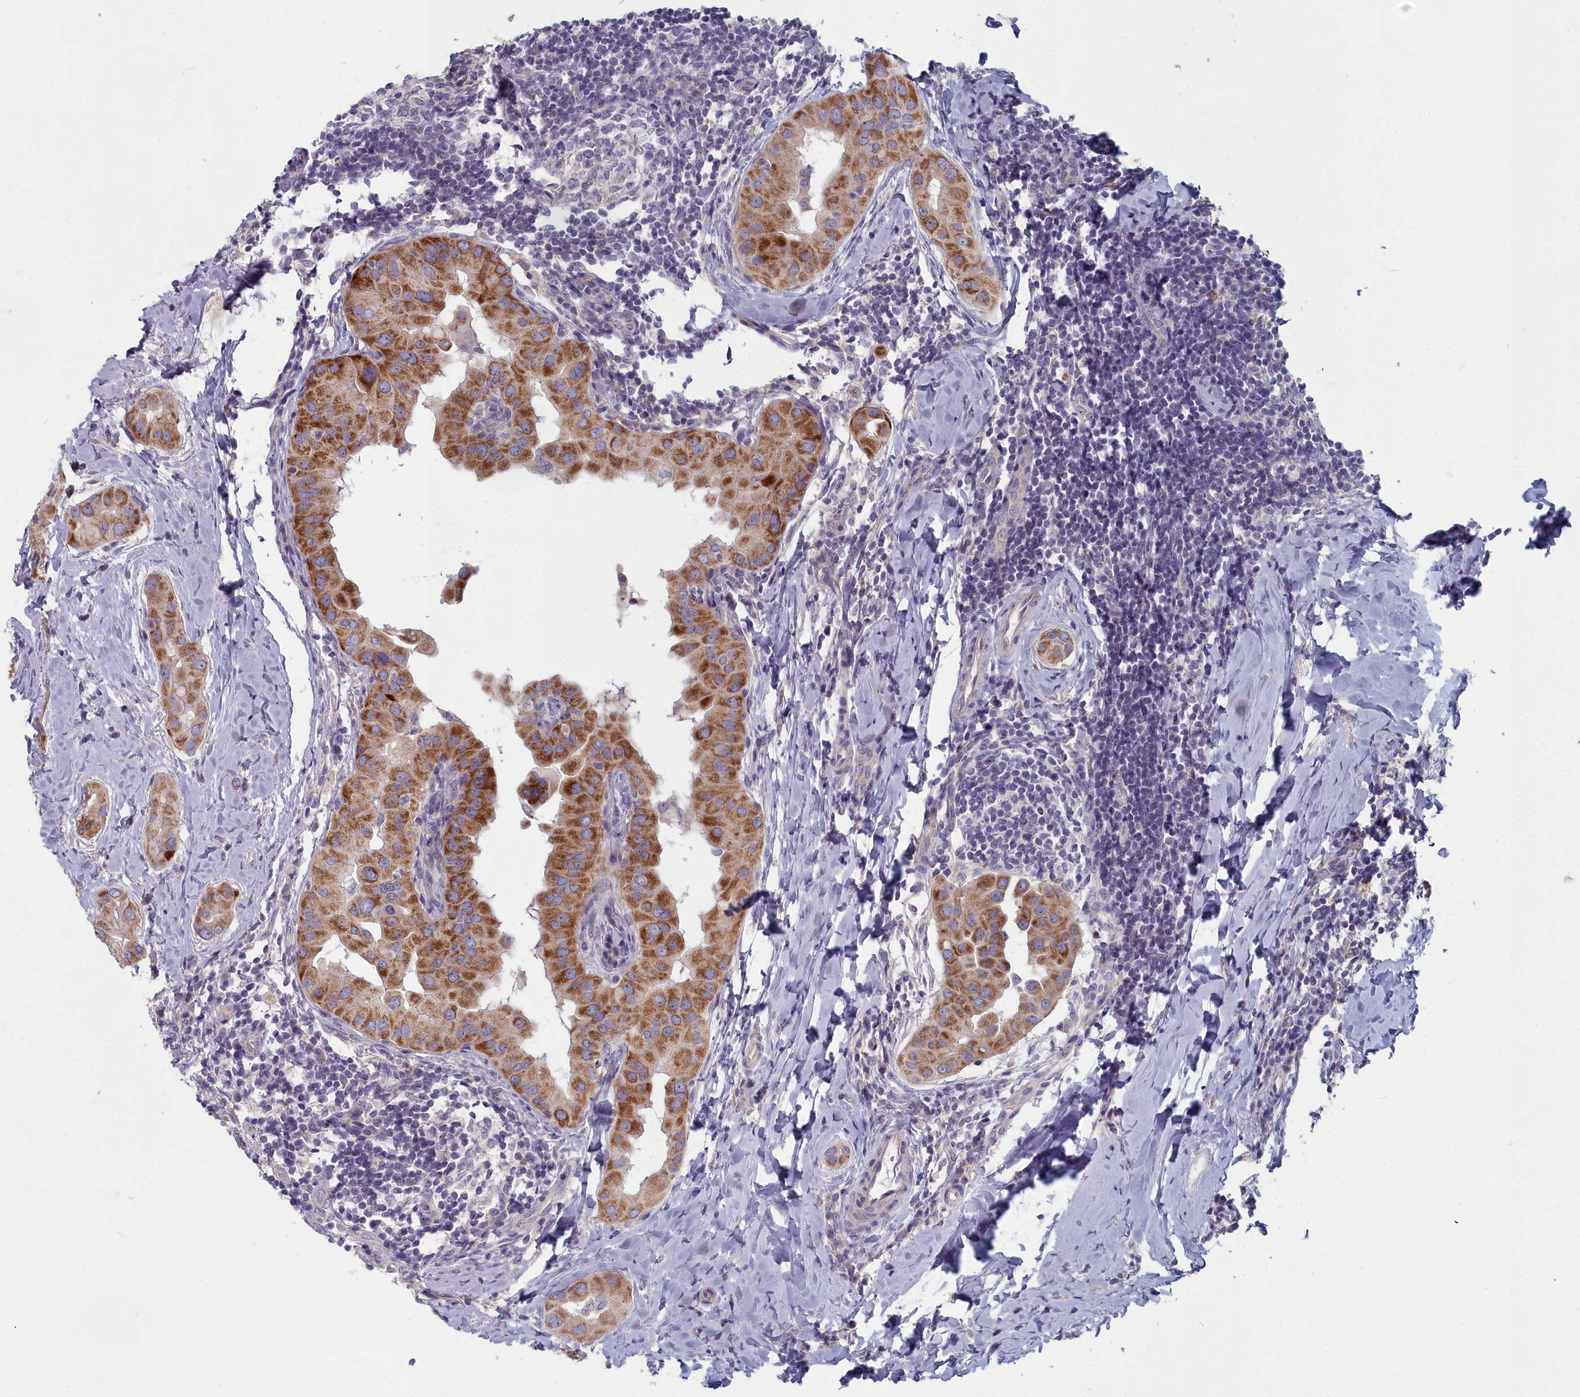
{"staining": {"intensity": "strong", "quantity": ">75%", "location": "cytoplasmic/membranous"}, "tissue": "thyroid cancer", "cell_type": "Tumor cells", "image_type": "cancer", "snomed": [{"axis": "morphology", "description": "Papillary adenocarcinoma, NOS"}, {"axis": "topography", "description": "Thyroid gland"}], "caption": "A micrograph showing strong cytoplasmic/membranous staining in about >75% of tumor cells in thyroid papillary adenocarcinoma, as visualized by brown immunohistochemical staining.", "gene": "INSYN2A", "patient": {"sex": "male", "age": 33}}